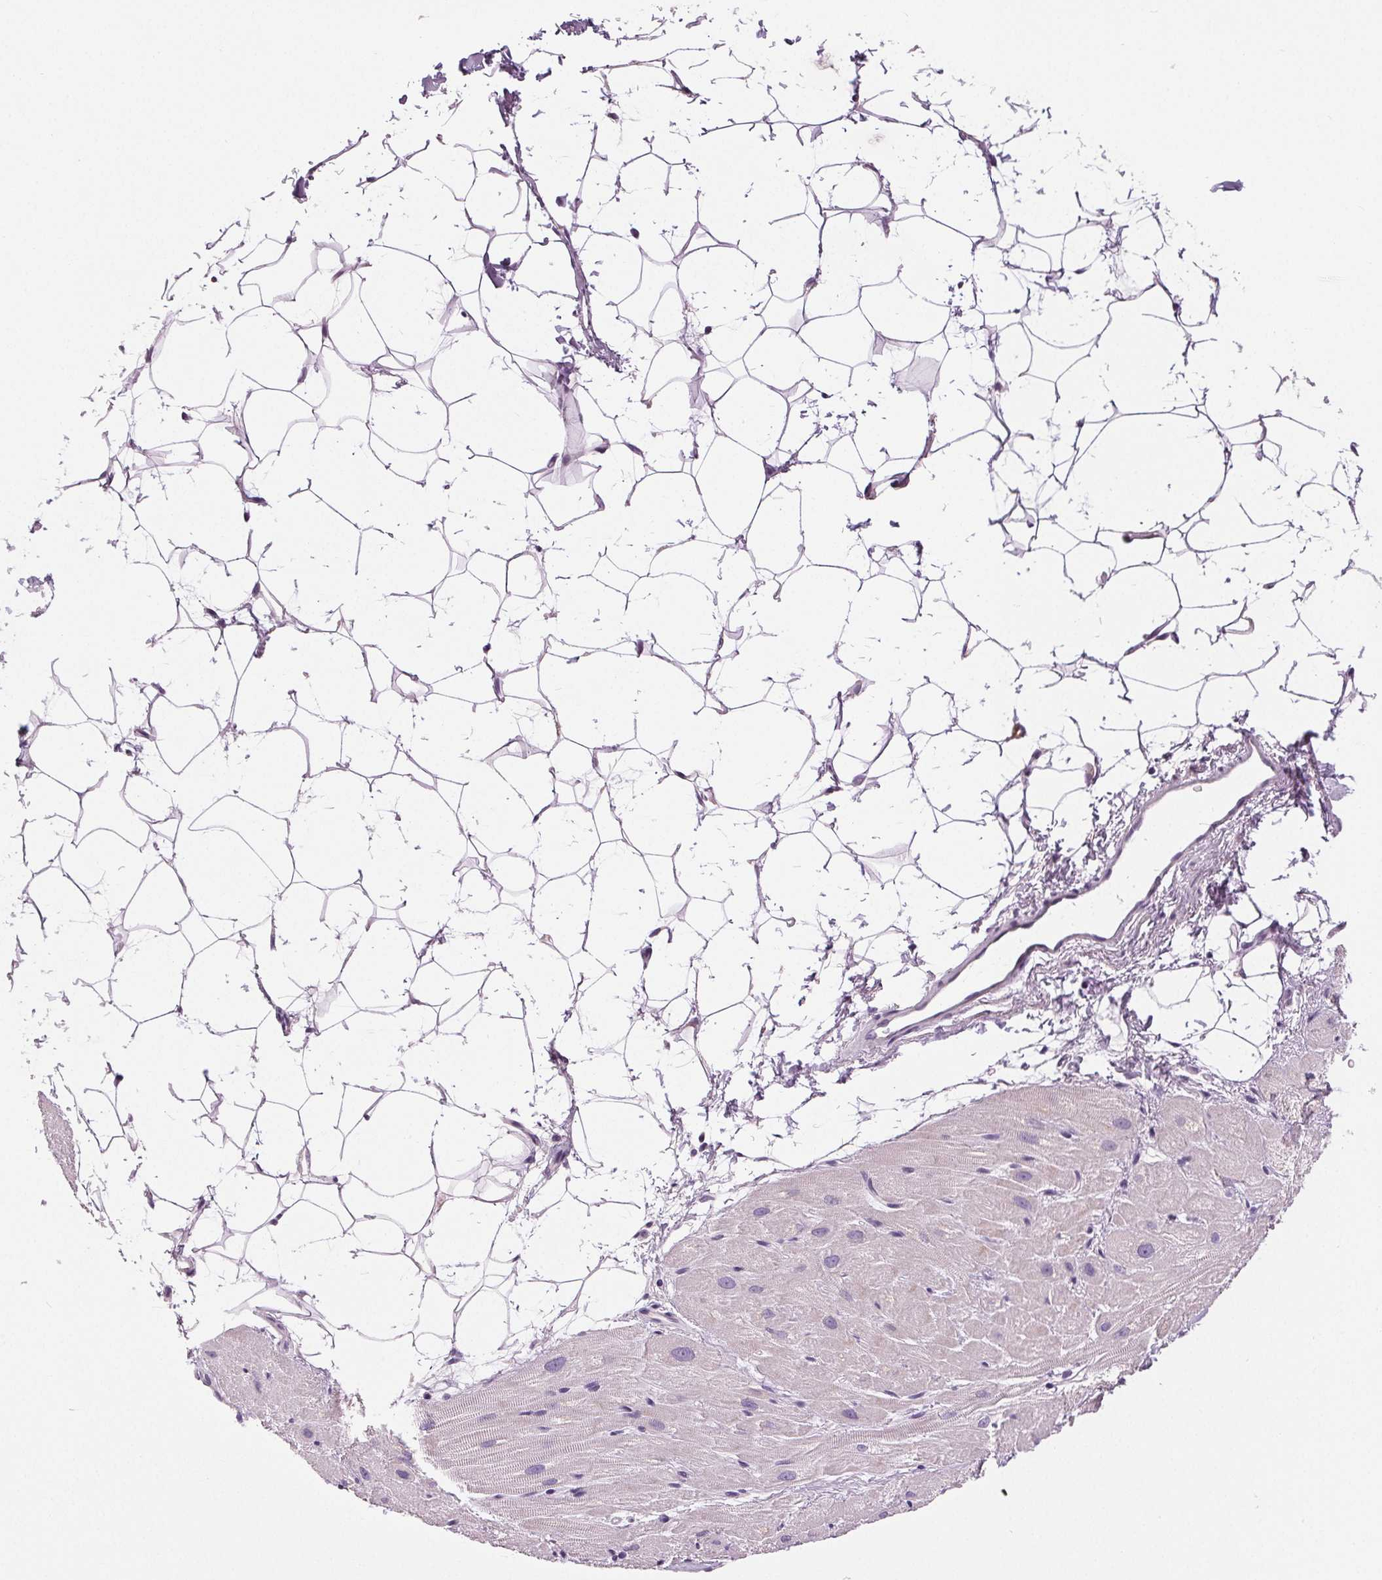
{"staining": {"intensity": "negative", "quantity": "none", "location": "none"}, "tissue": "heart muscle", "cell_type": "Cardiomyocytes", "image_type": "normal", "snomed": [{"axis": "morphology", "description": "Normal tissue, NOS"}, {"axis": "topography", "description": "Heart"}], "caption": "IHC micrograph of normal heart muscle stained for a protein (brown), which shows no staining in cardiomyocytes. (DAB (3,3'-diaminobenzidine) immunohistochemistry (IHC), high magnification).", "gene": "MISP", "patient": {"sex": "male", "age": 62}}